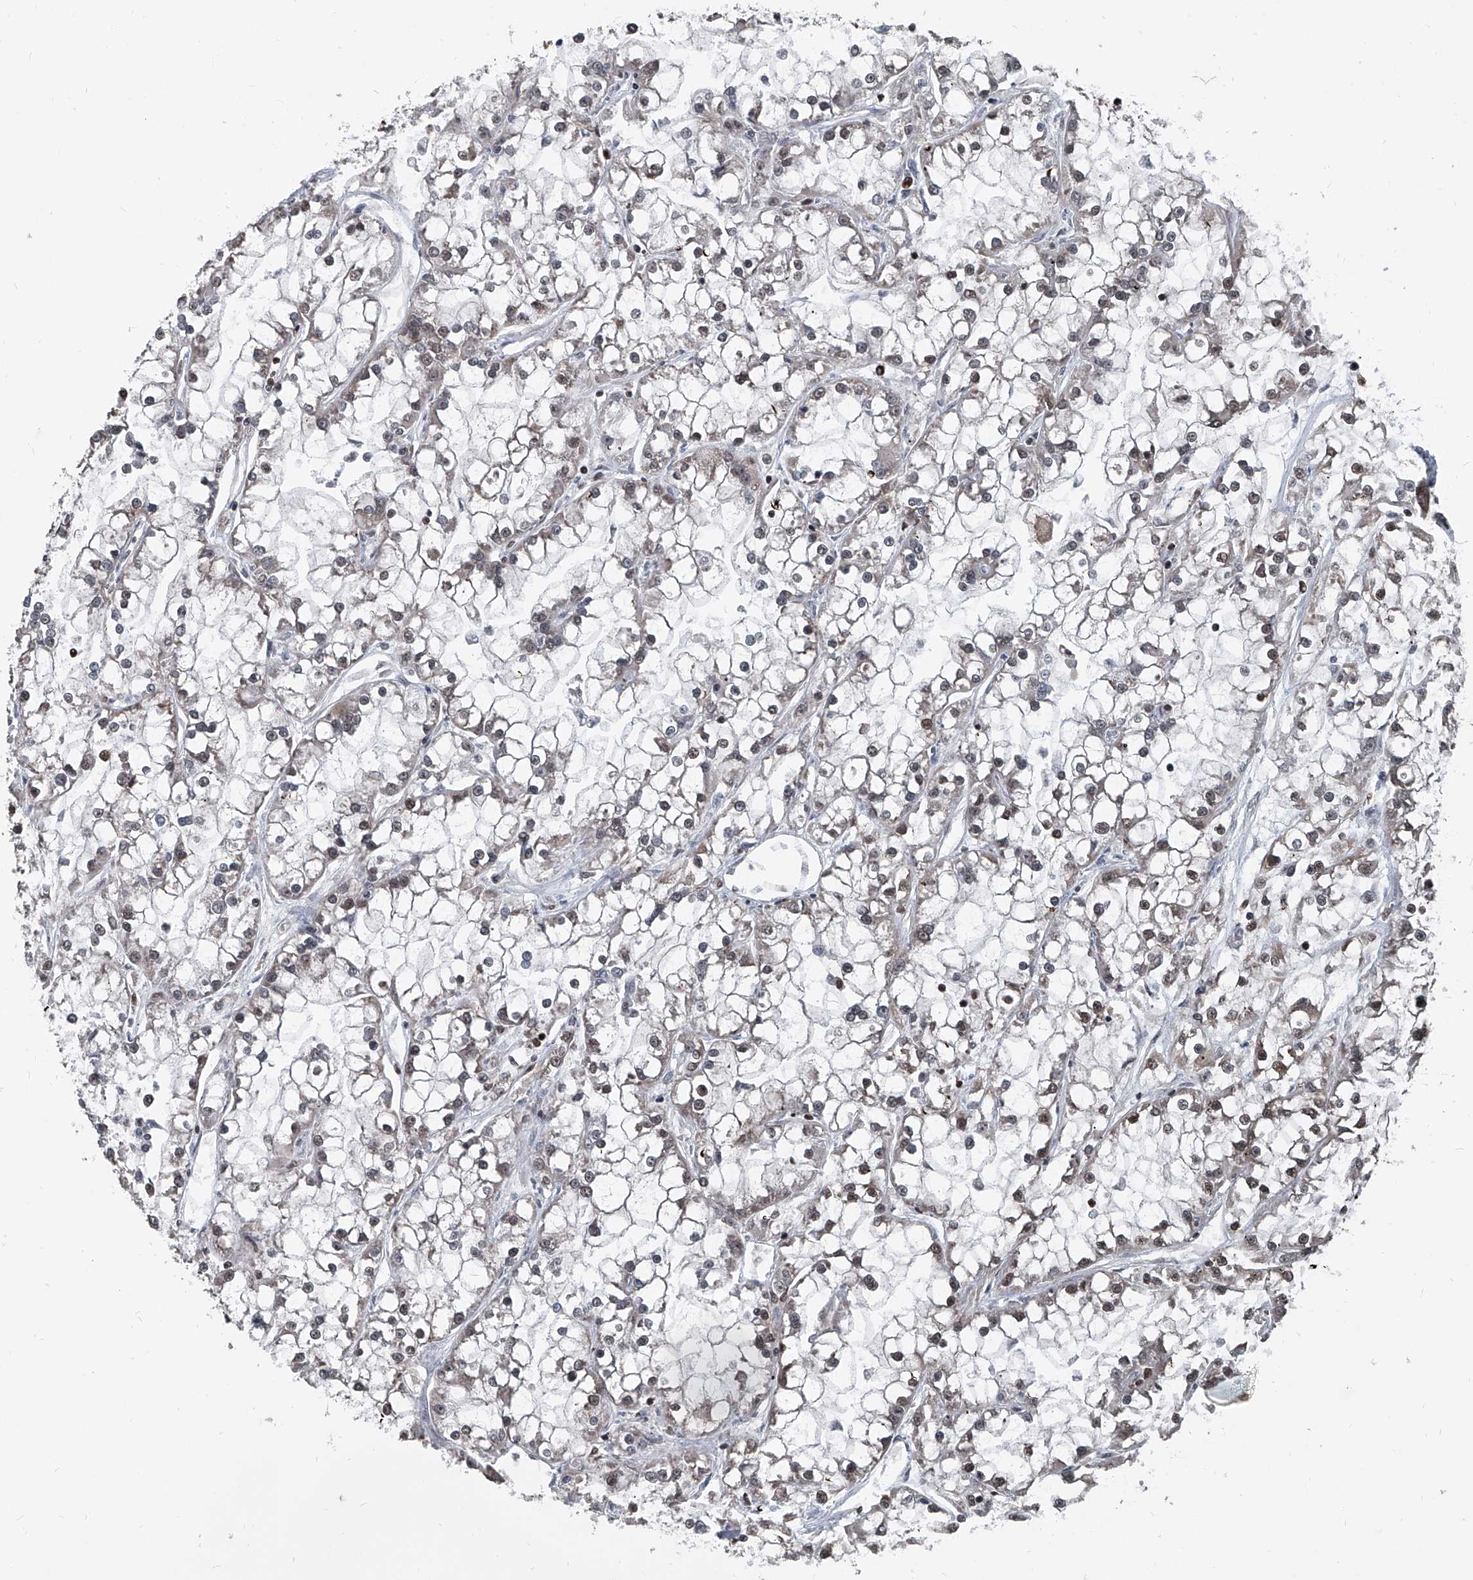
{"staining": {"intensity": "weak", "quantity": "<25%", "location": "nuclear"}, "tissue": "renal cancer", "cell_type": "Tumor cells", "image_type": "cancer", "snomed": [{"axis": "morphology", "description": "Adenocarcinoma, NOS"}, {"axis": "topography", "description": "Kidney"}], "caption": "Protein analysis of renal adenocarcinoma demonstrates no significant positivity in tumor cells.", "gene": "FKBP5", "patient": {"sex": "female", "age": 52}}